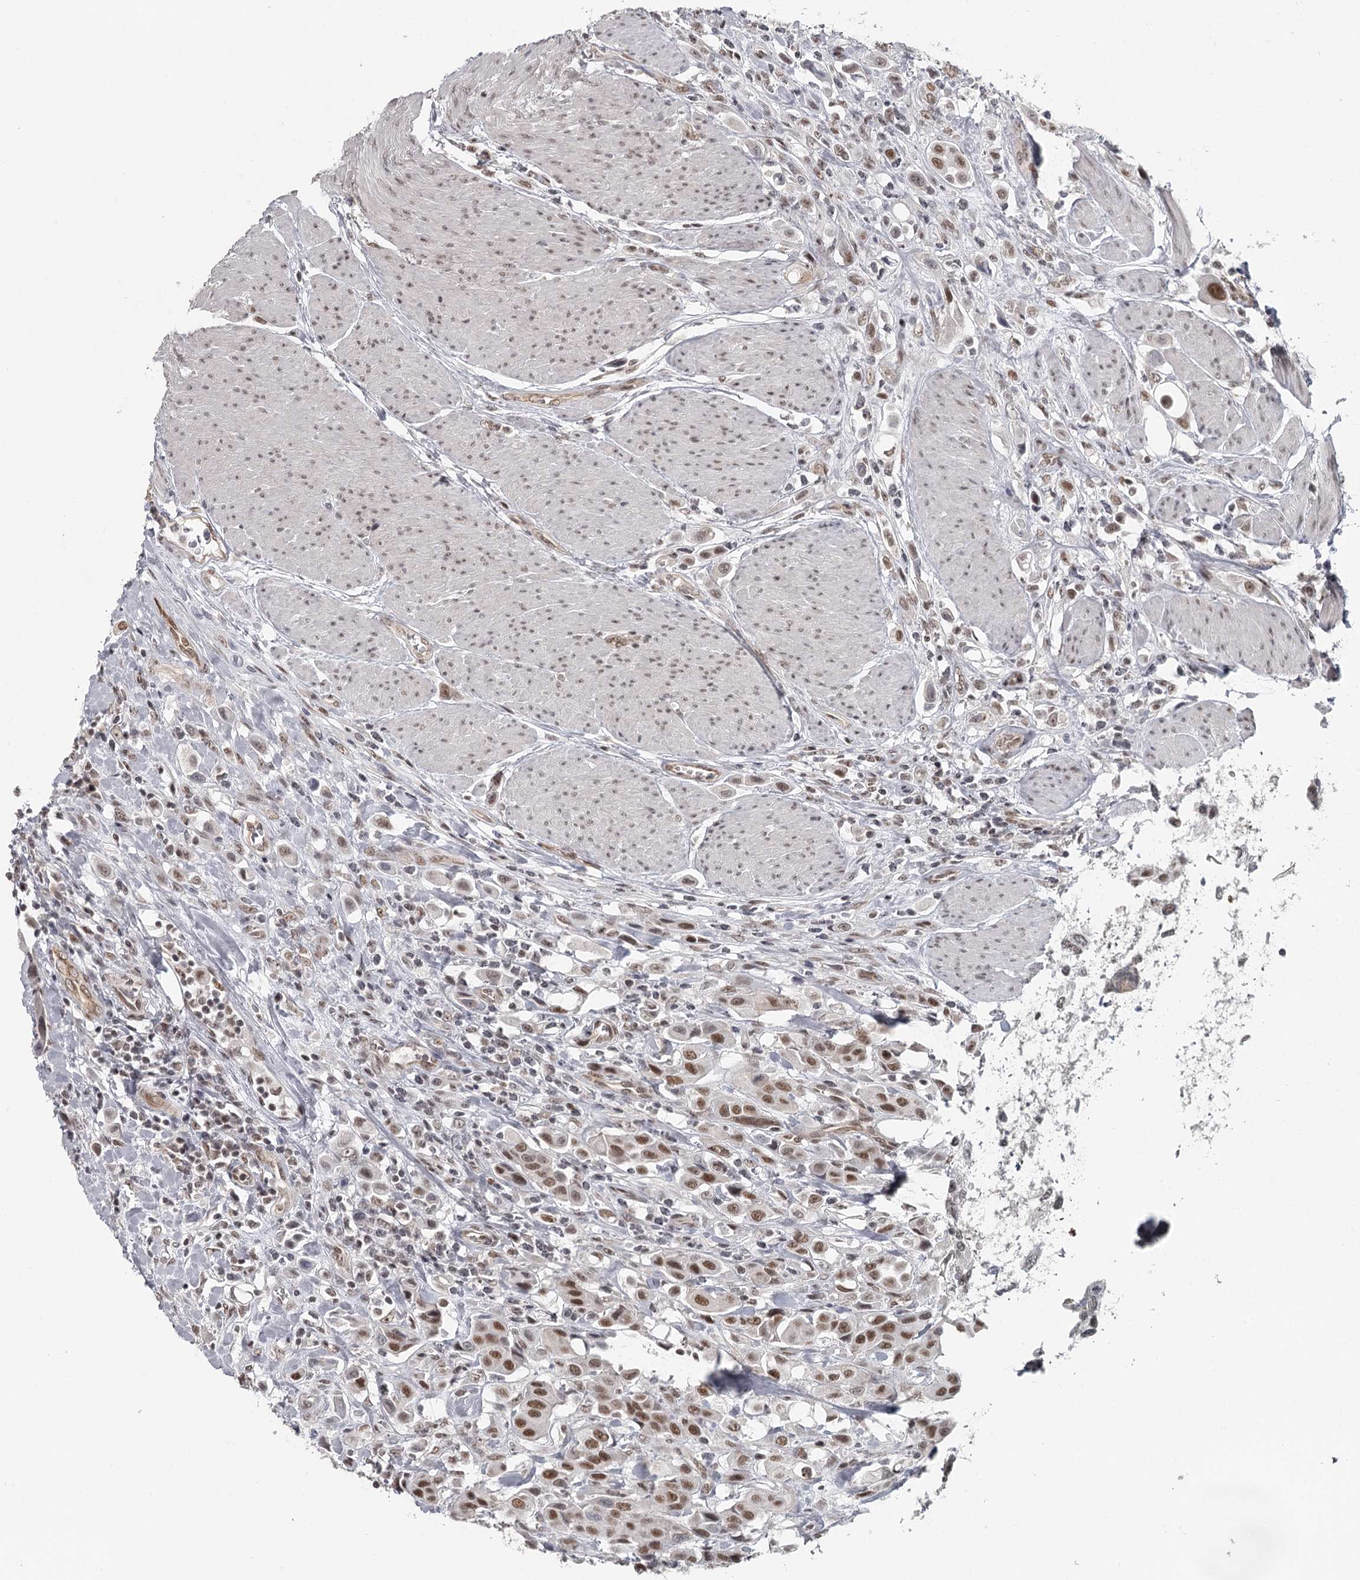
{"staining": {"intensity": "moderate", "quantity": ">75%", "location": "nuclear"}, "tissue": "urothelial cancer", "cell_type": "Tumor cells", "image_type": "cancer", "snomed": [{"axis": "morphology", "description": "Urothelial carcinoma, High grade"}, {"axis": "topography", "description": "Urinary bladder"}], "caption": "The immunohistochemical stain shows moderate nuclear expression in tumor cells of urothelial carcinoma (high-grade) tissue. The staining is performed using DAB (3,3'-diaminobenzidine) brown chromogen to label protein expression. The nuclei are counter-stained blue using hematoxylin.", "gene": "FAM13C", "patient": {"sex": "male", "age": 50}}